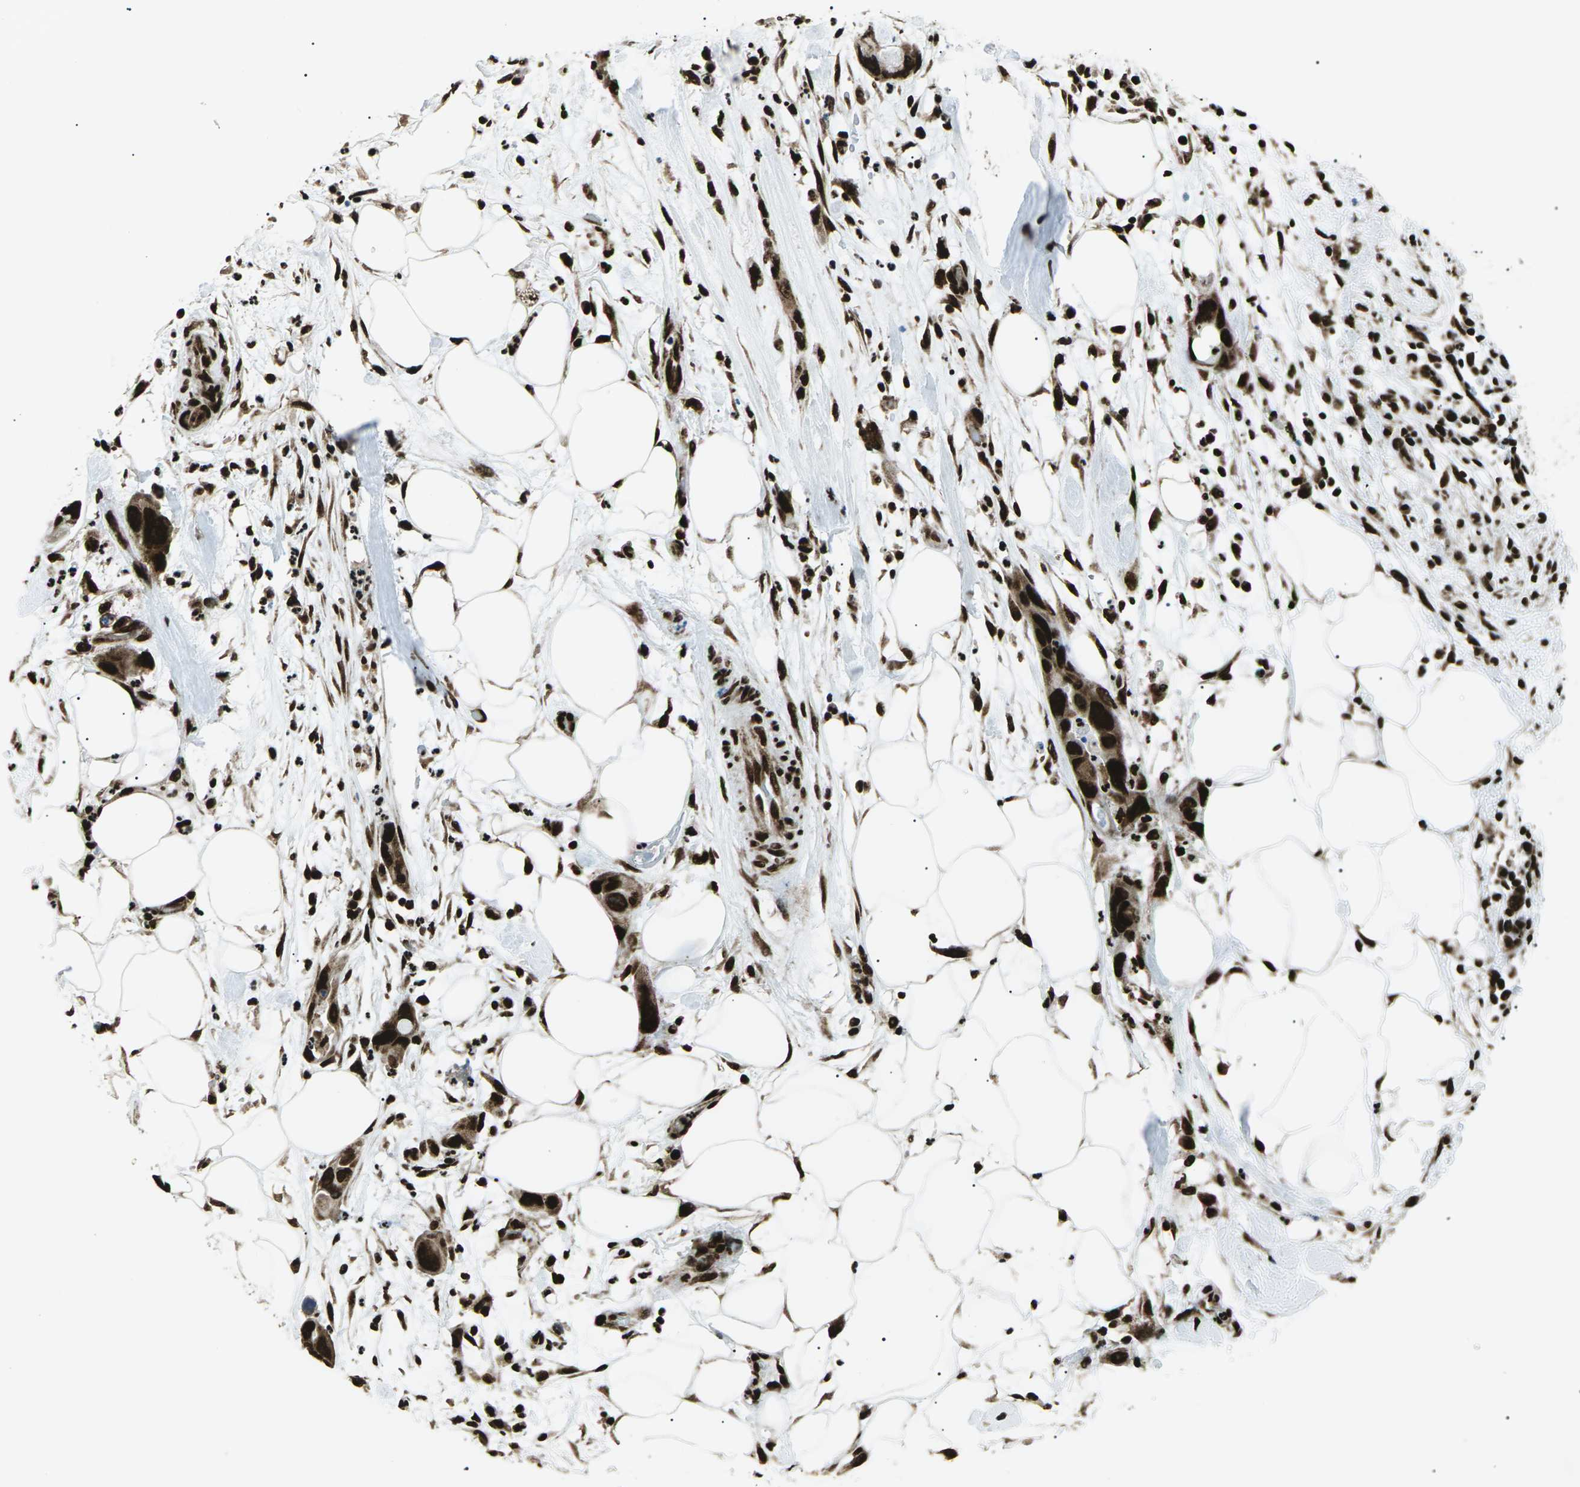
{"staining": {"intensity": "strong", "quantity": ">75%", "location": "nuclear"}, "tissue": "pancreatic cancer", "cell_type": "Tumor cells", "image_type": "cancer", "snomed": [{"axis": "morphology", "description": "Adenocarcinoma, NOS"}, {"axis": "topography", "description": "Pancreas"}], "caption": "This is an image of immunohistochemistry staining of pancreatic adenocarcinoma, which shows strong expression in the nuclear of tumor cells.", "gene": "HNRNPK", "patient": {"sex": "female", "age": 71}}